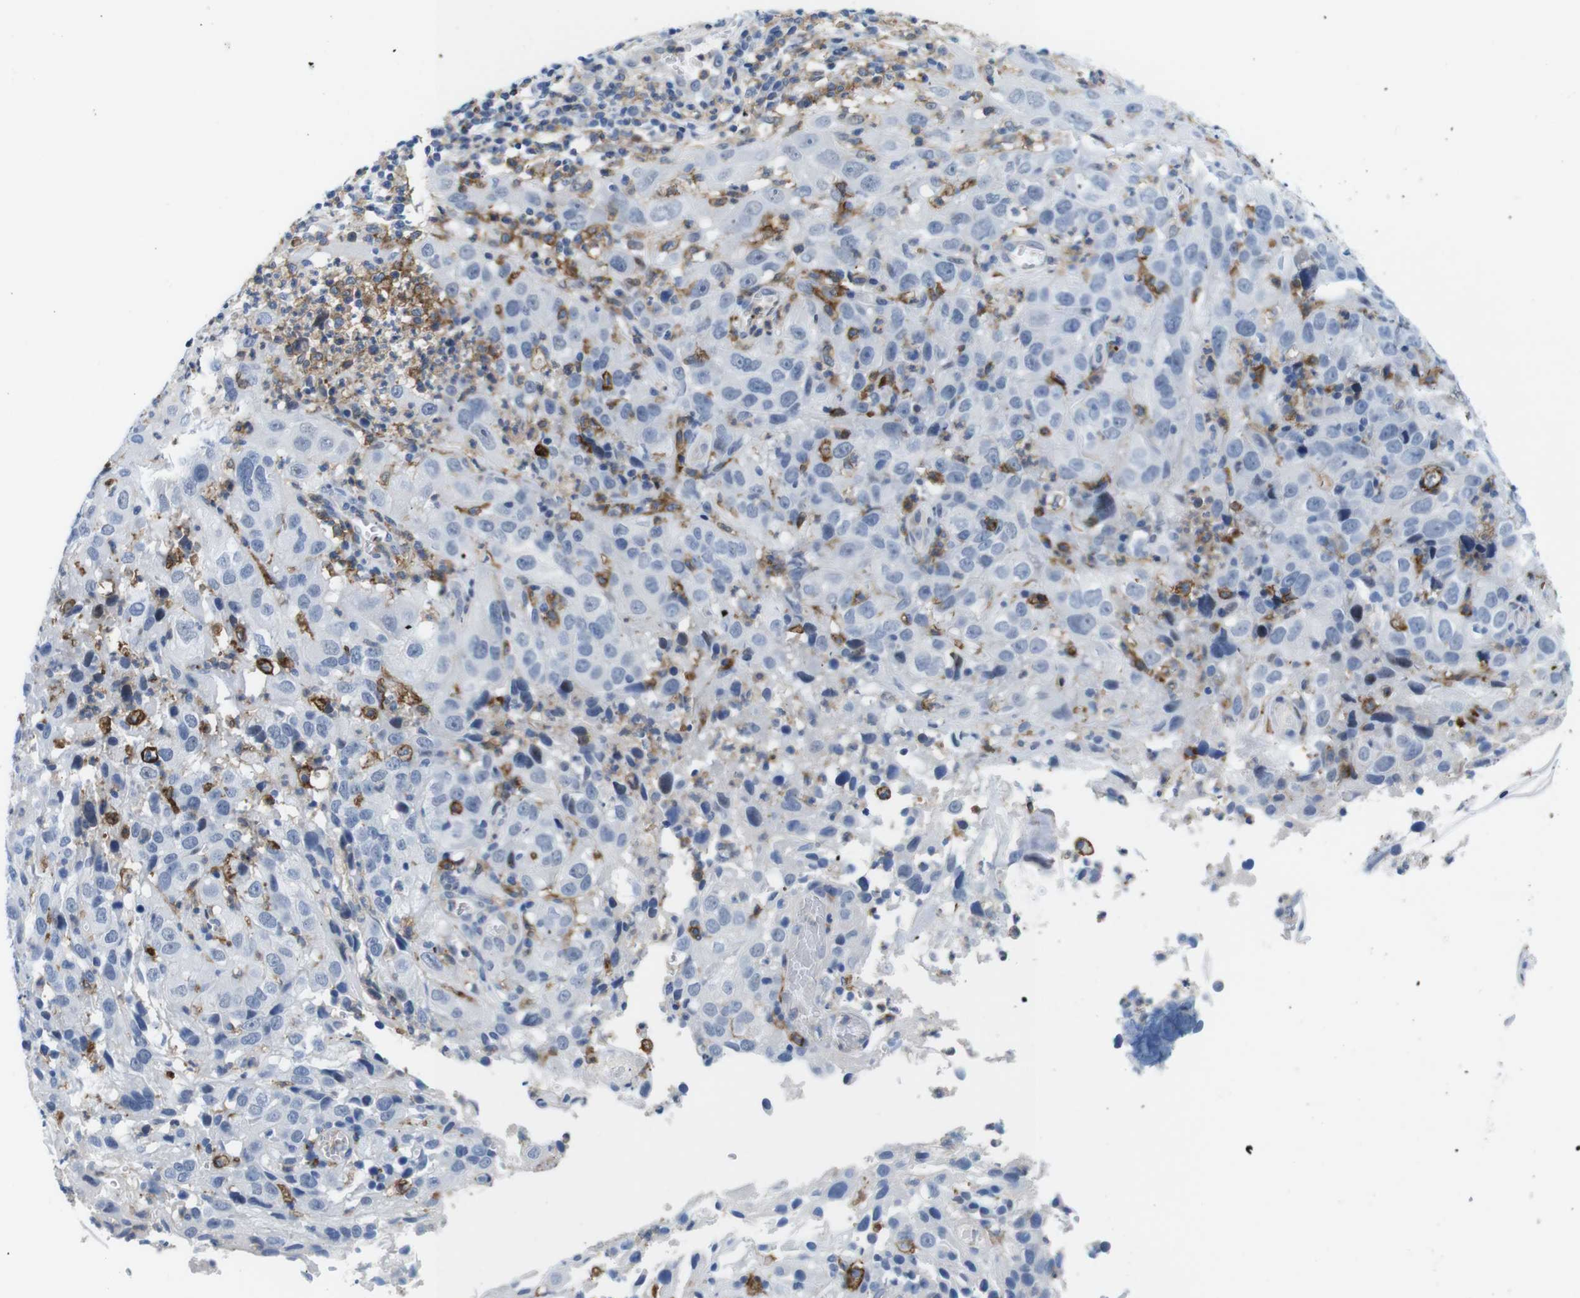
{"staining": {"intensity": "negative", "quantity": "none", "location": "none"}, "tissue": "cervical cancer", "cell_type": "Tumor cells", "image_type": "cancer", "snomed": [{"axis": "morphology", "description": "Squamous cell carcinoma, NOS"}, {"axis": "topography", "description": "Cervix"}], "caption": "Tumor cells show no significant protein positivity in squamous cell carcinoma (cervical).", "gene": "CD300C", "patient": {"sex": "female", "age": 32}}